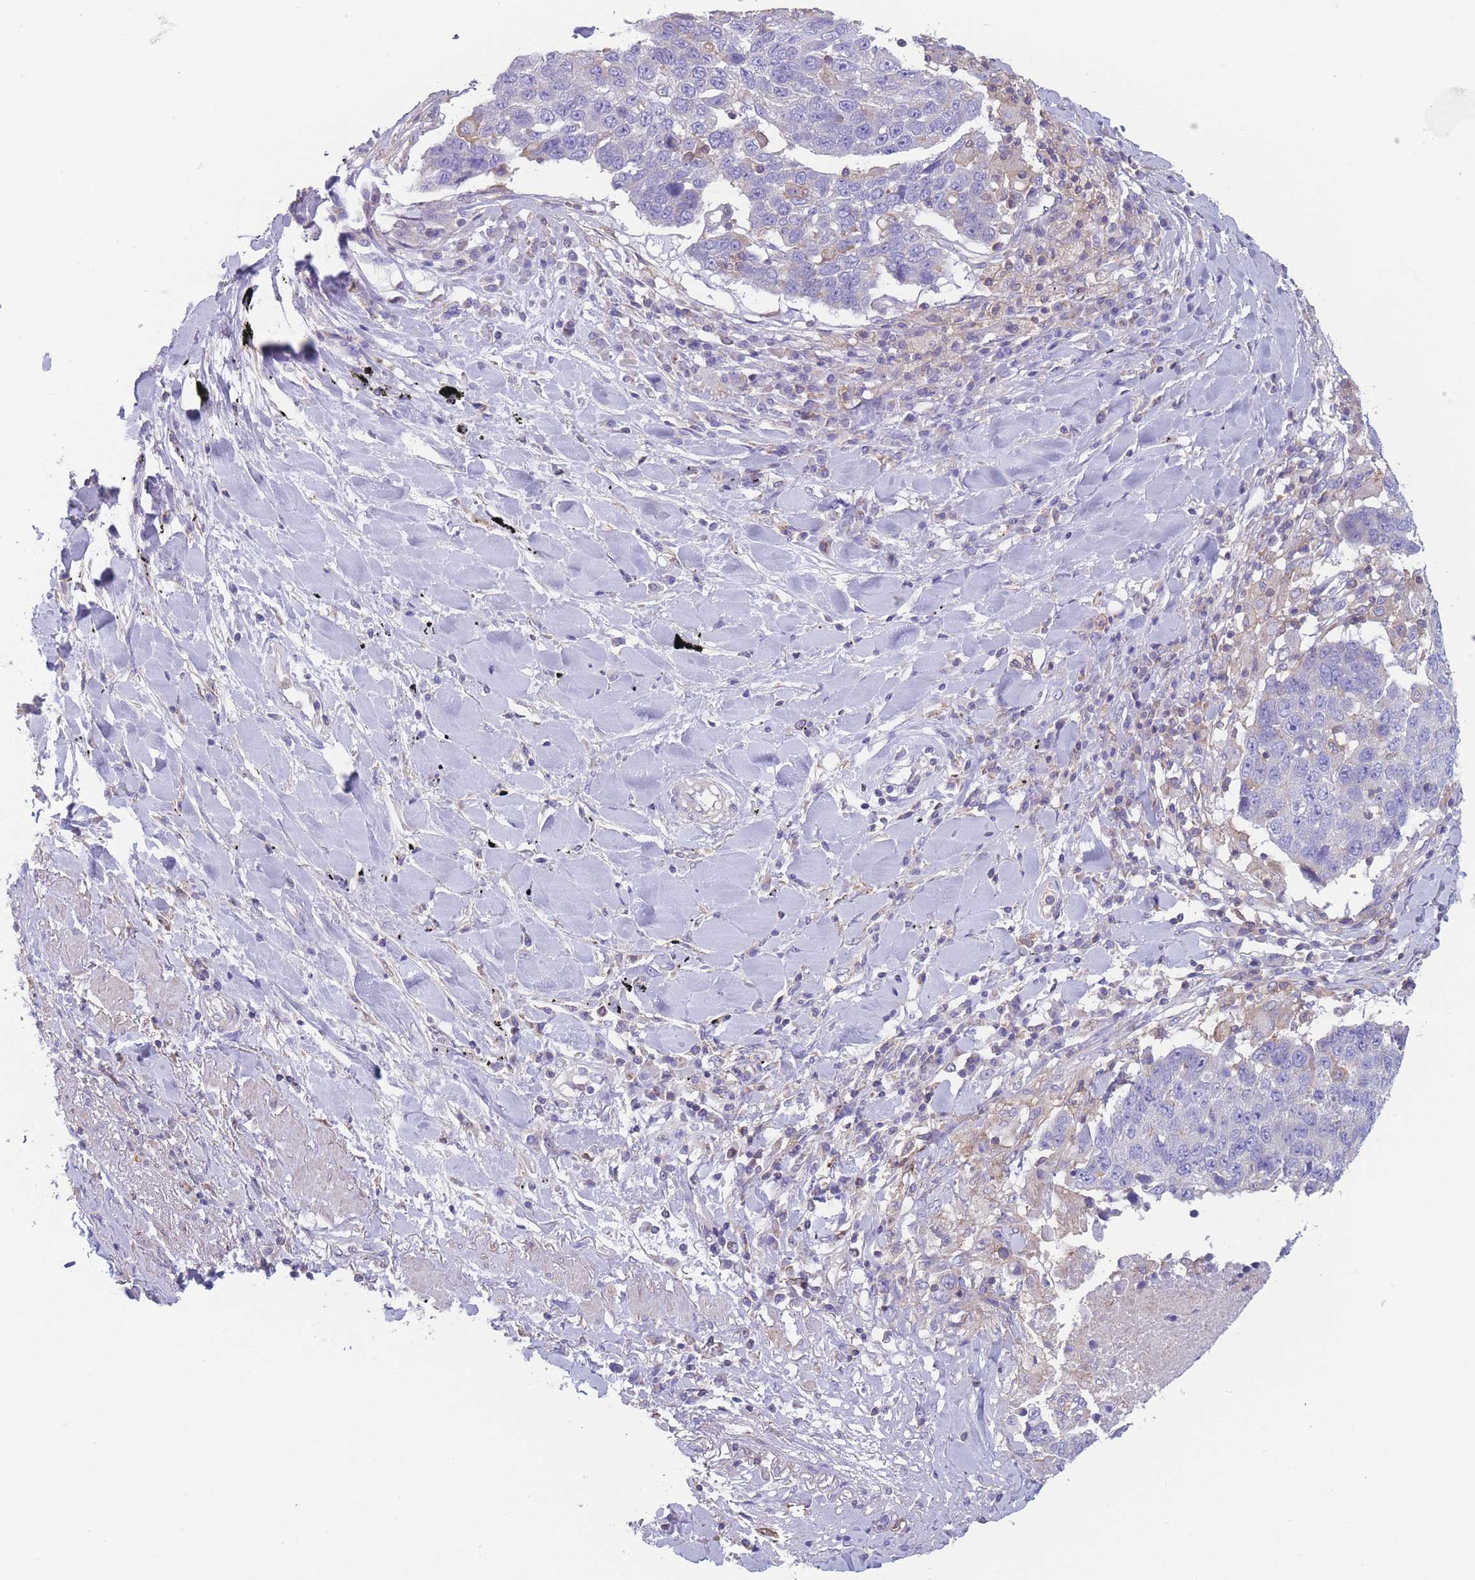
{"staining": {"intensity": "moderate", "quantity": "<25%", "location": "cytoplasmic/membranous"}, "tissue": "lung cancer", "cell_type": "Tumor cells", "image_type": "cancer", "snomed": [{"axis": "morphology", "description": "Squamous cell carcinoma, NOS"}, {"axis": "topography", "description": "Lung"}], "caption": "Immunohistochemical staining of human lung squamous cell carcinoma exhibits moderate cytoplasmic/membranous protein positivity in about <25% of tumor cells. (brown staining indicates protein expression, while blue staining denotes nuclei).", "gene": "ADH1A", "patient": {"sex": "male", "age": 66}}